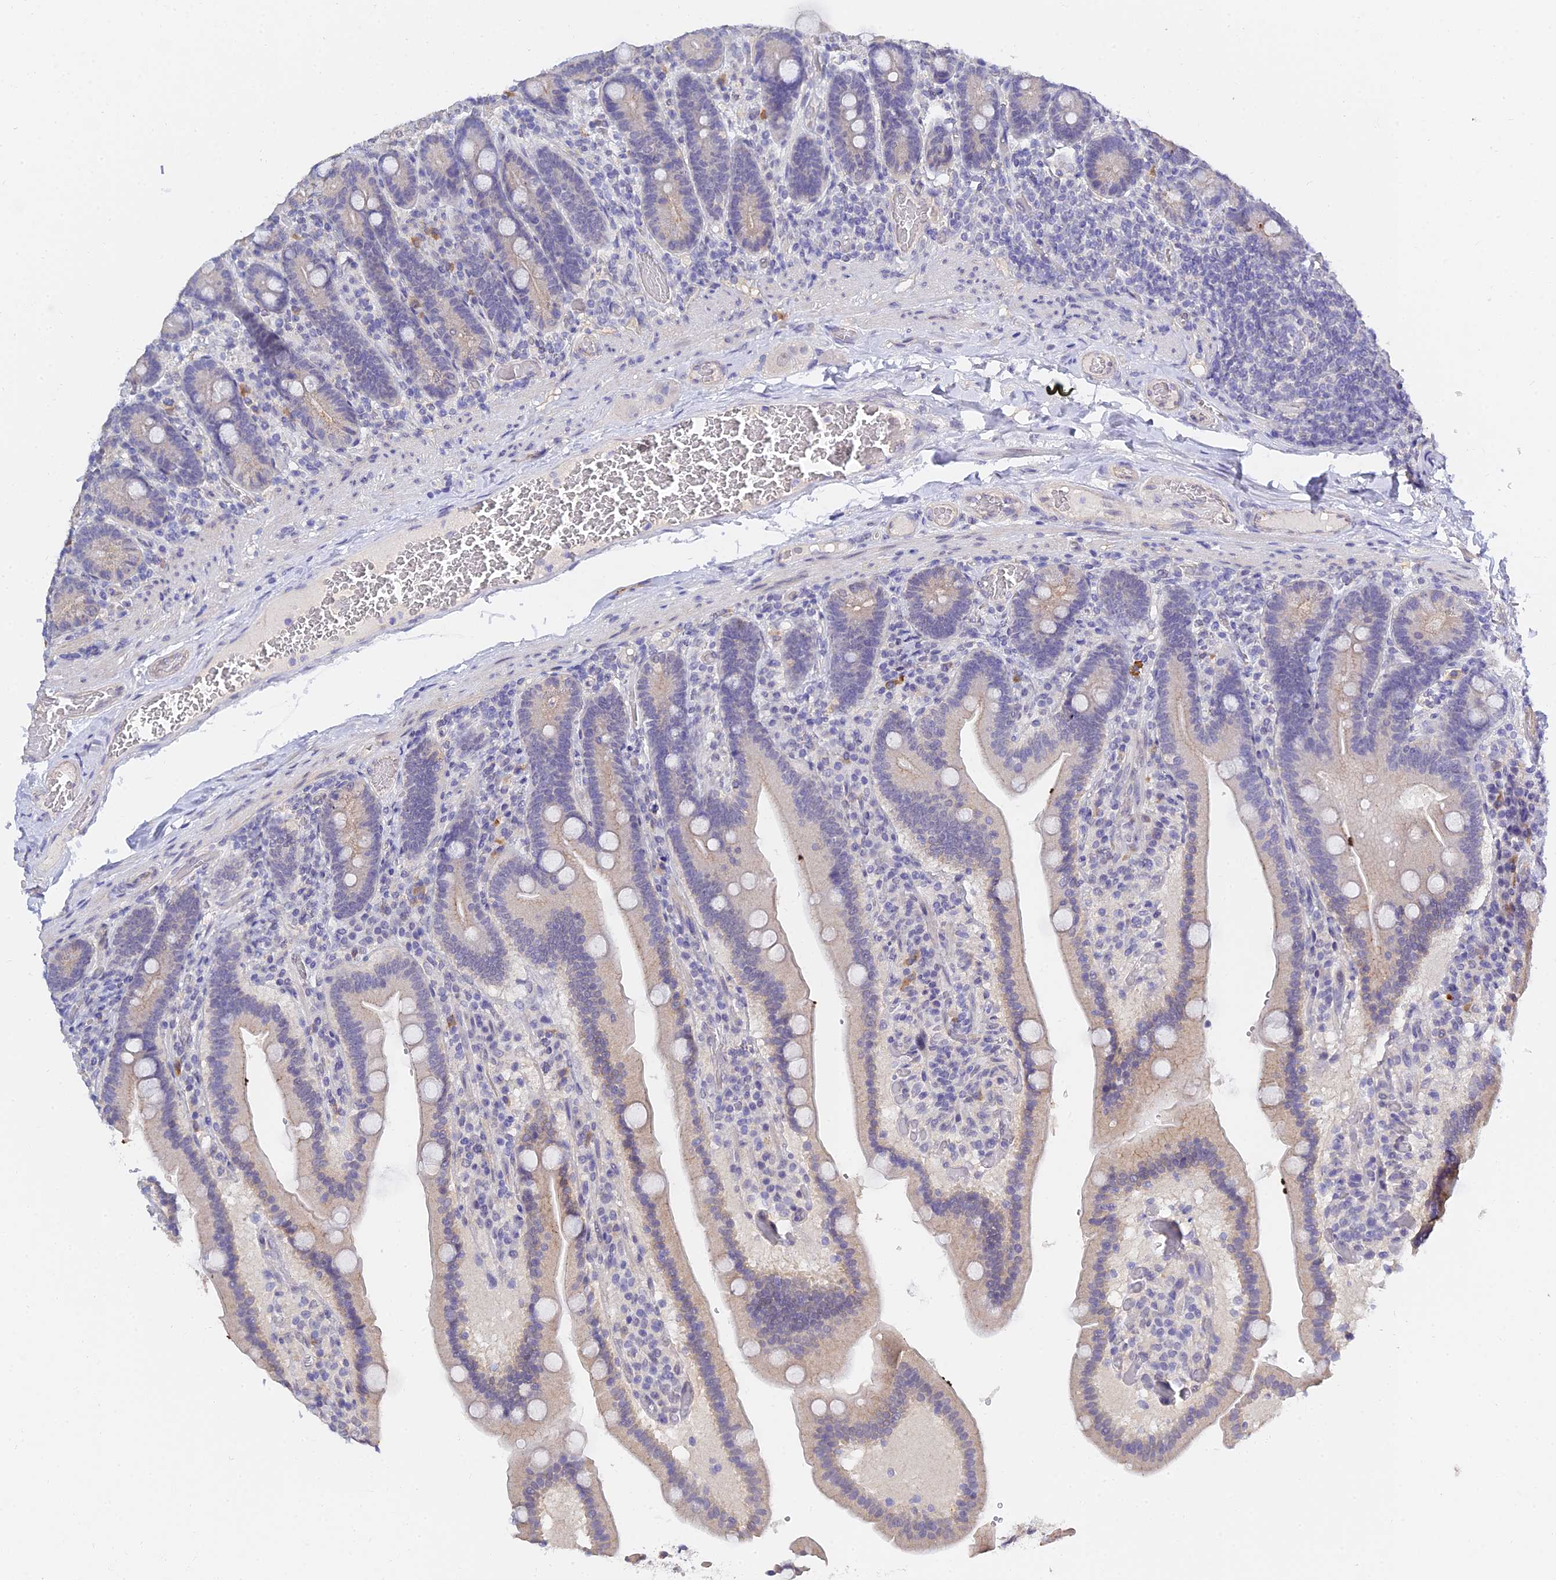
{"staining": {"intensity": "weak", "quantity": "<25%", "location": "cytoplasmic/membranous"}, "tissue": "duodenum", "cell_type": "Glandular cells", "image_type": "normal", "snomed": [{"axis": "morphology", "description": "Normal tissue, NOS"}, {"axis": "topography", "description": "Duodenum"}], "caption": "IHC micrograph of unremarkable human duodenum stained for a protein (brown), which exhibits no staining in glandular cells.", "gene": "HOXB1", "patient": {"sex": "female", "age": 62}}